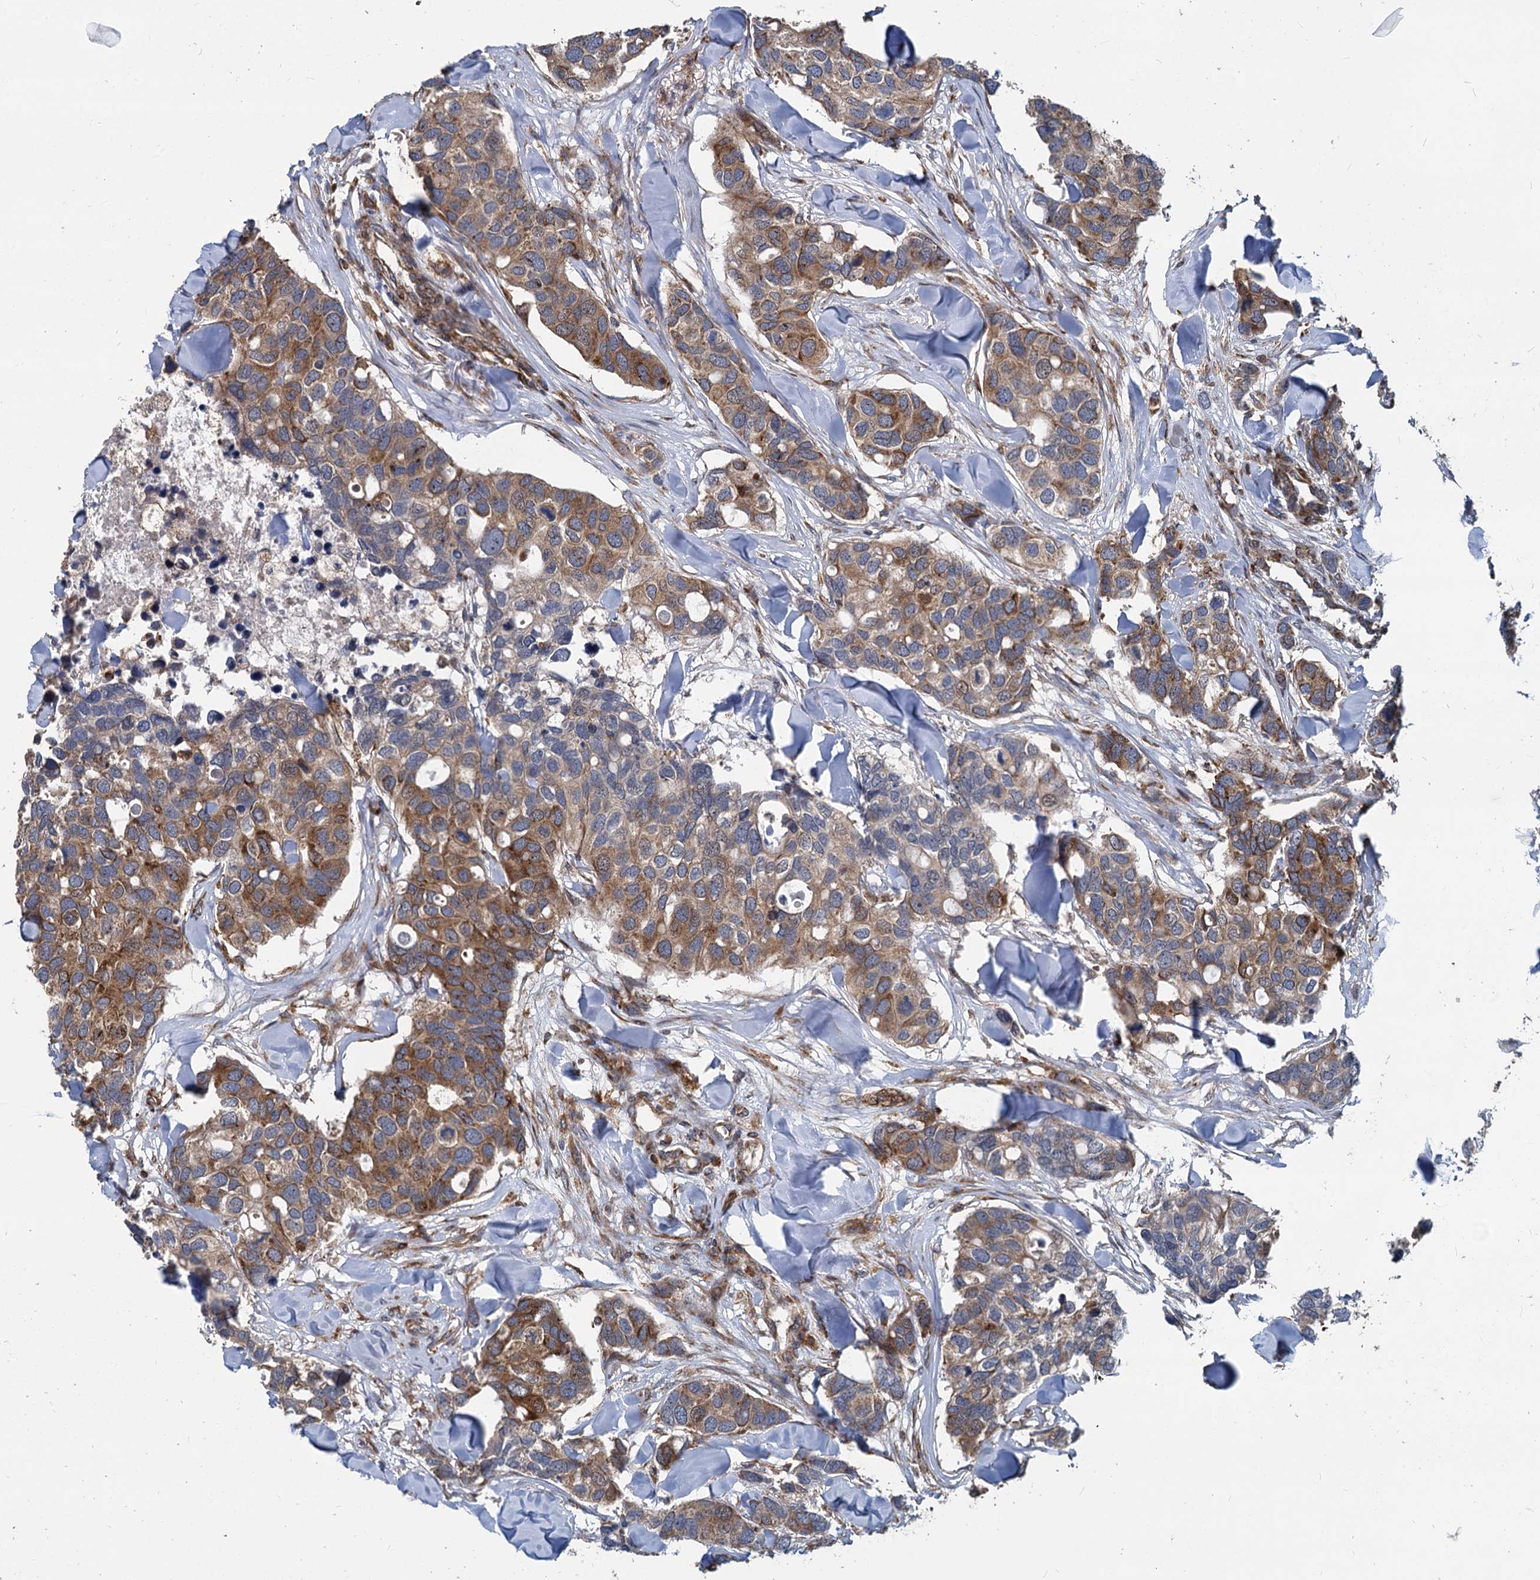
{"staining": {"intensity": "strong", "quantity": ">75%", "location": "cytoplasmic/membranous"}, "tissue": "breast cancer", "cell_type": "Tumor cells", "image_type": "cancer", "snomed": [{"axis": "morphology", "description": "Duct carcinoma"}, {"axis": "topography", "description": "Breast"}], "caption": "Immunohistochemical staining of breast cancer (invasive ductal carcinoma) reveals high levels of strong cytoplasmic/membranous staining in approximately >75% of tumor cells. (DAB IHC with brightfield microscopy, high magnification).", "gene": "STIM1", "patient": {"sex": "female", "age": 83}}